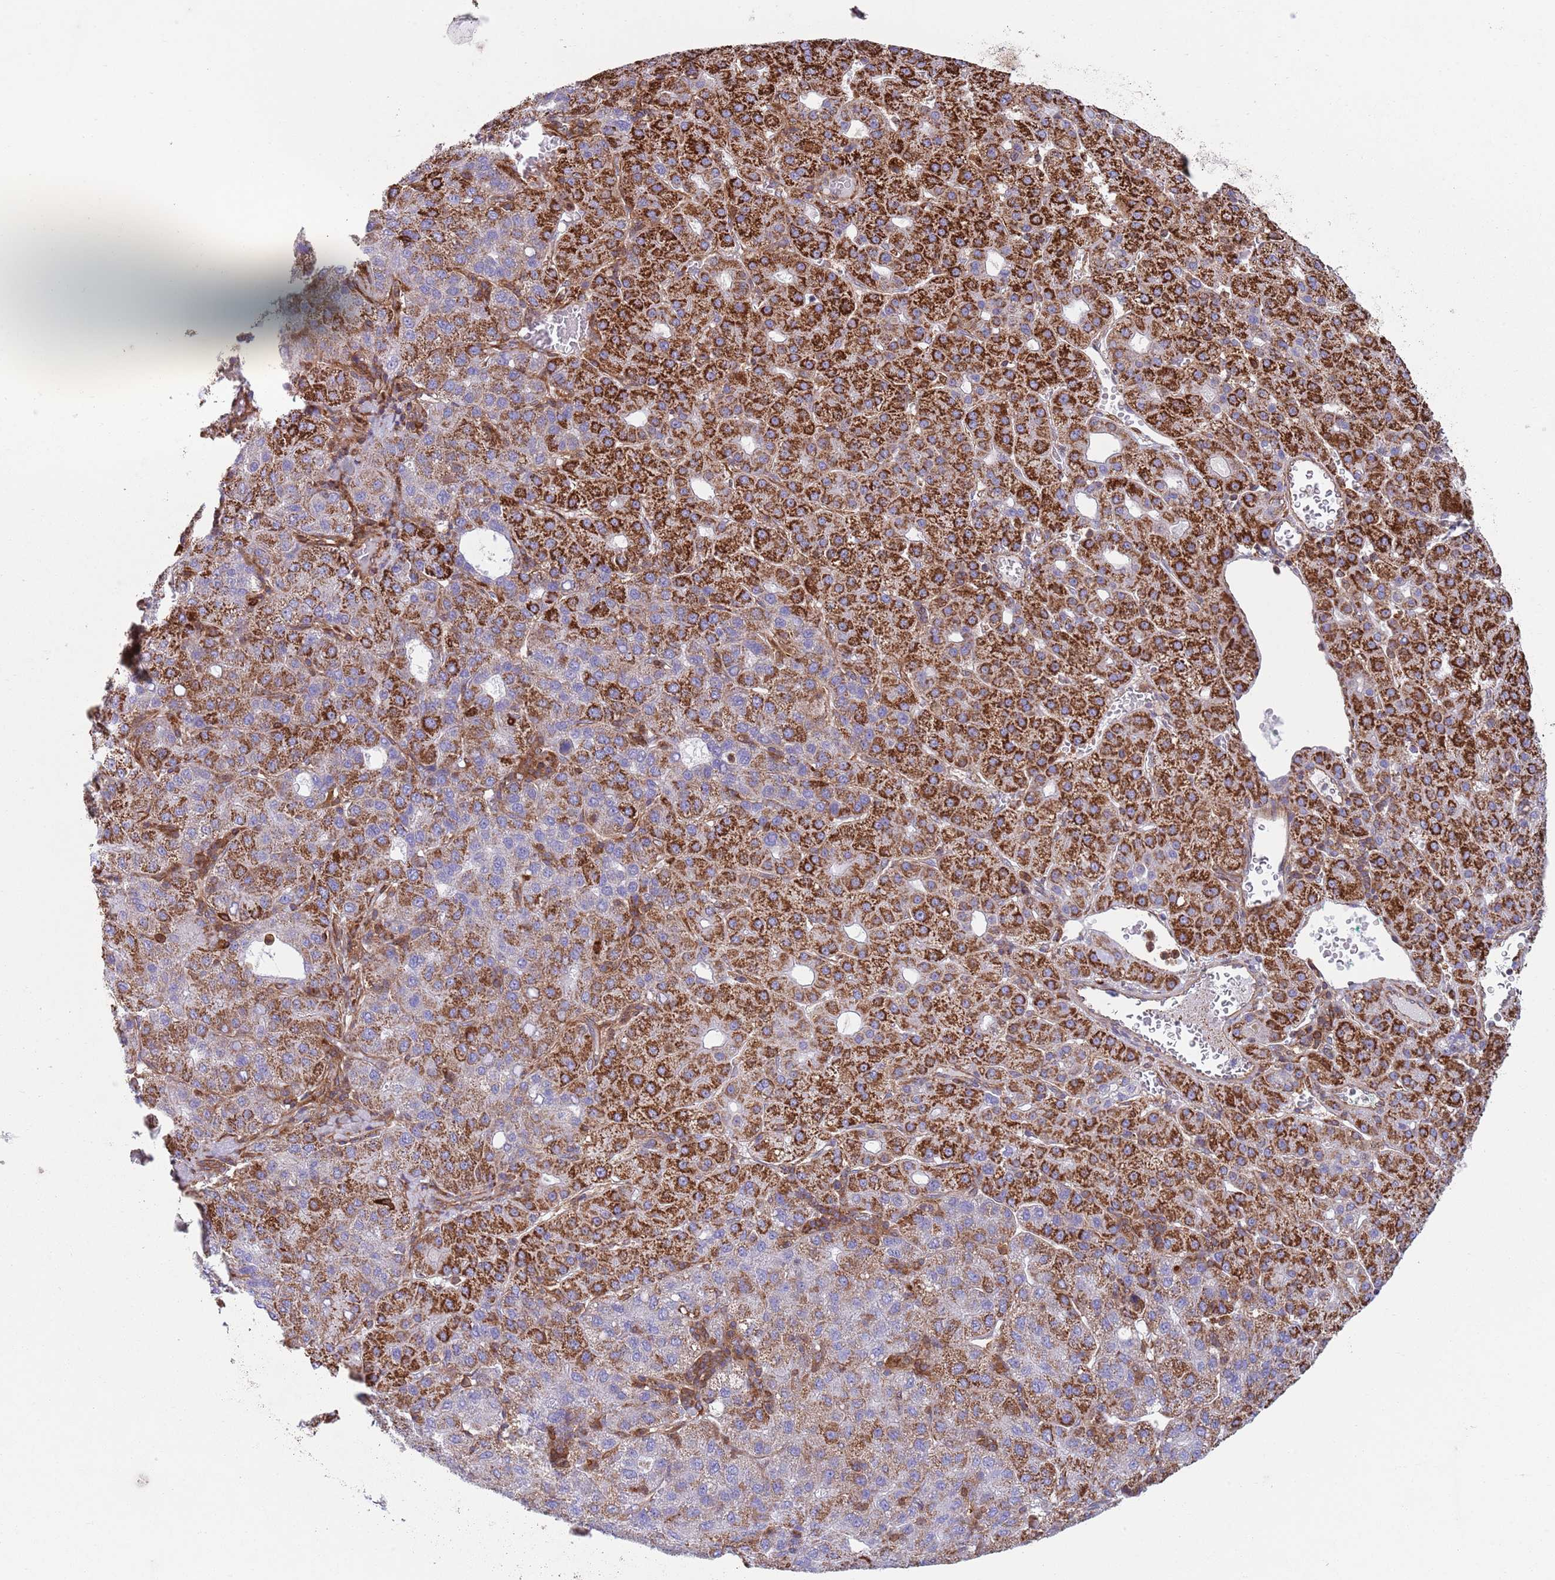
{"staining": {"intensity": "strong", "quantity": "25%-75%", "location": "cytoplasmic/membranous"}, "tissue": "liver cancer", "cell_type": "Tumor cells", "image_type": "cancer", "snomed": [{"axis": "morphology", "description": "Carcinoma, Hepatocellular, NOS"}, {"axis": "topography", "description": "Liver"}], "caption": "The immunohistochemical stain shows strong cytoplasmic/membranous expression in tumor cells of liver hepatocellular carcinoma tissue. The staining was performed using DAB, with brown indicating positive protein expression. Nuclei are stained blue with hematoxylin.", "gene": "ZMYM5", "patient": {"sex": "male", "age": 65}}